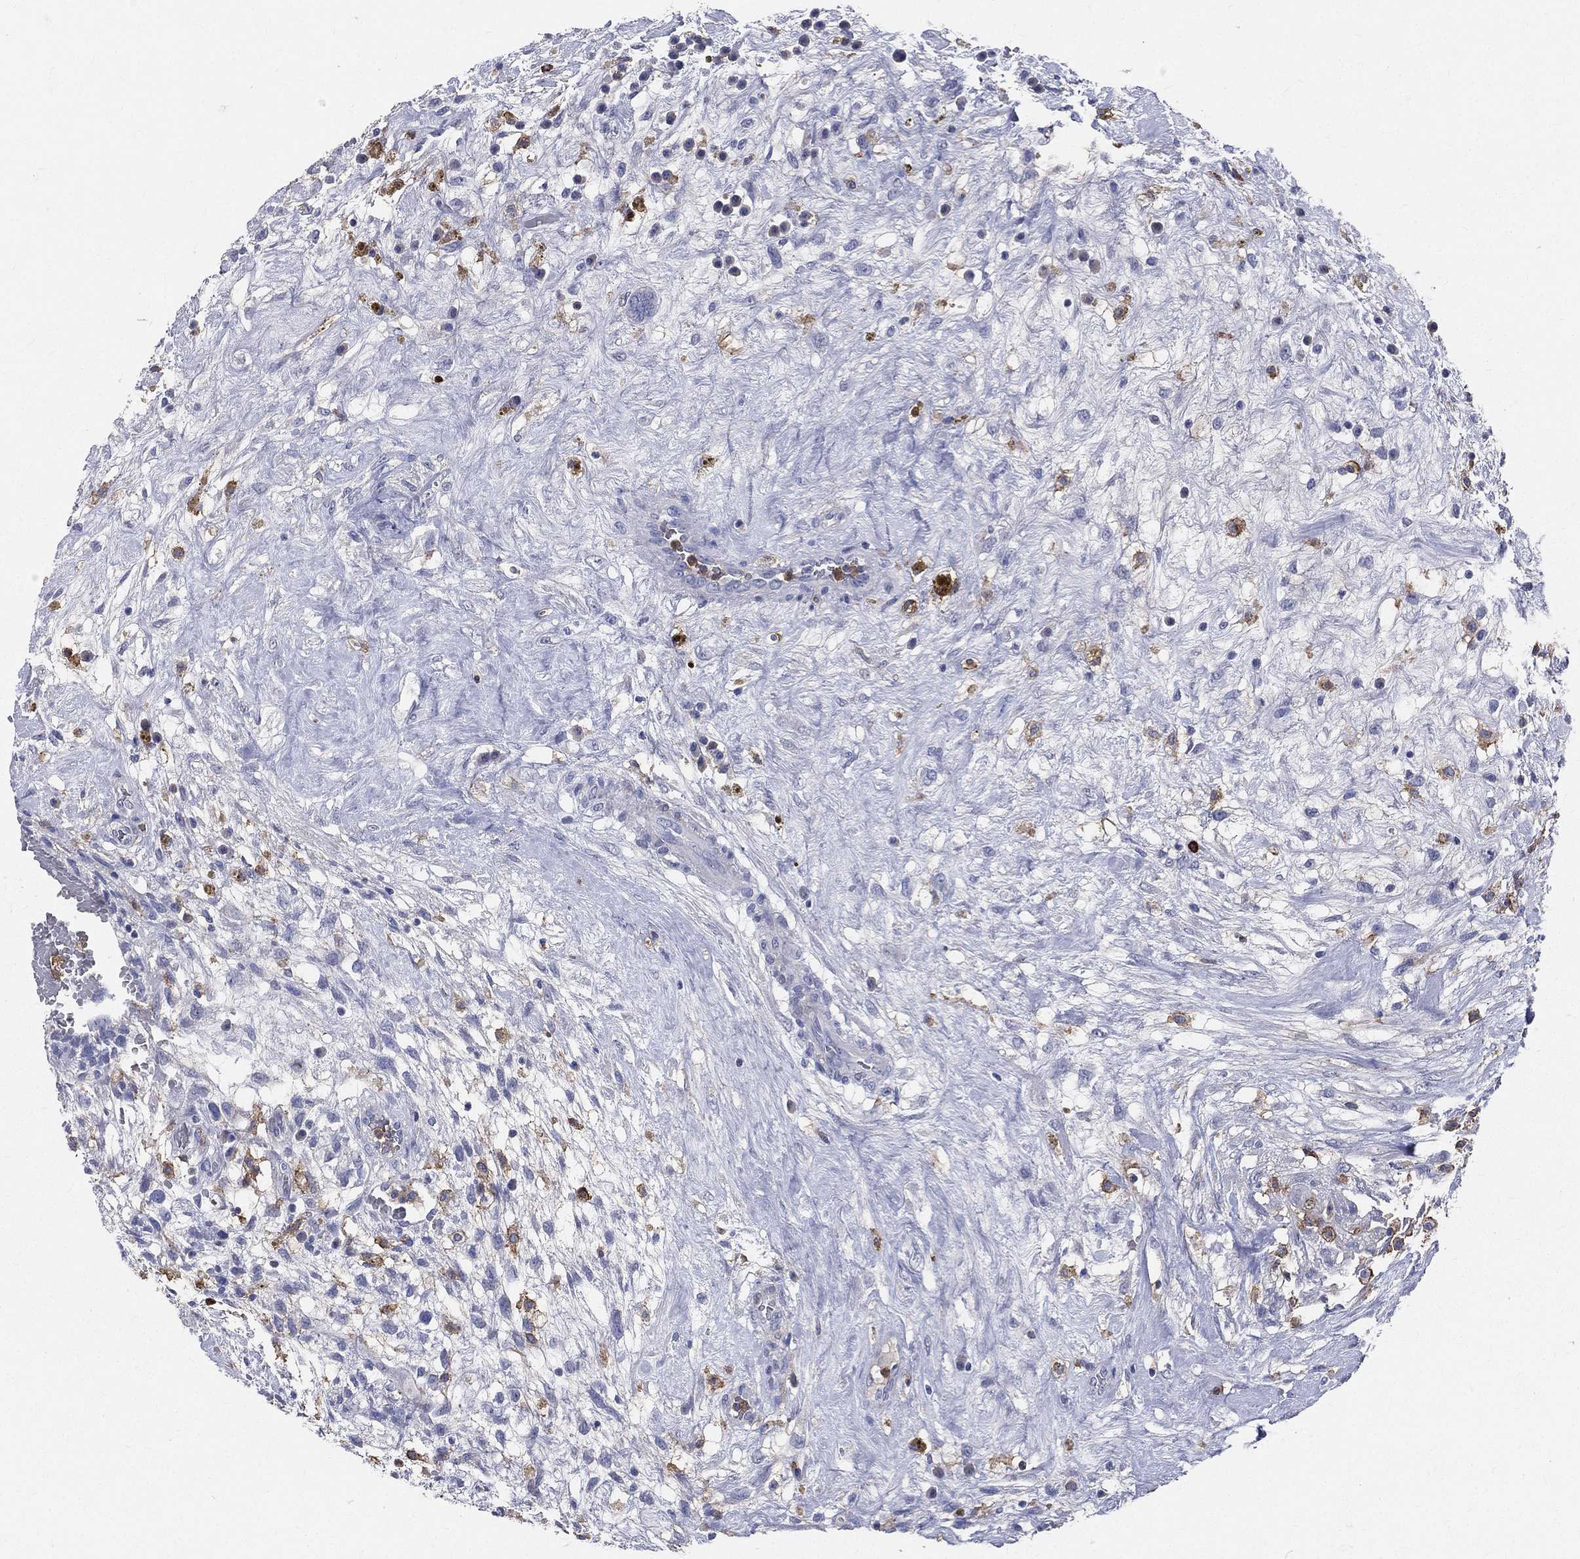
{"staining": {"intensity": "negative", "quantity": "none", "location": "none"}, "tissue": "testis cancer", "cell_type": "Tumor cells", "image_type": "cancer", "snomed": [{"axis": "morphology", "description": "Normal tissue, NOS"}, {"axis": "morphology", "description": "Carcinoma, Embryonal, NOS"}, {"axis": "topography", "description": "Testis"}, {"axis": "topography", "description": "Epididymis"}], "caption": "Immunohistochemistry of embryonal carcinoma (testis) reveals no expression in tumor cells. (DAB IHC visualized using brightfield microscopy, high magnification).", "gene": "CD33", "patient": {"sex": "male", "age": 32}}